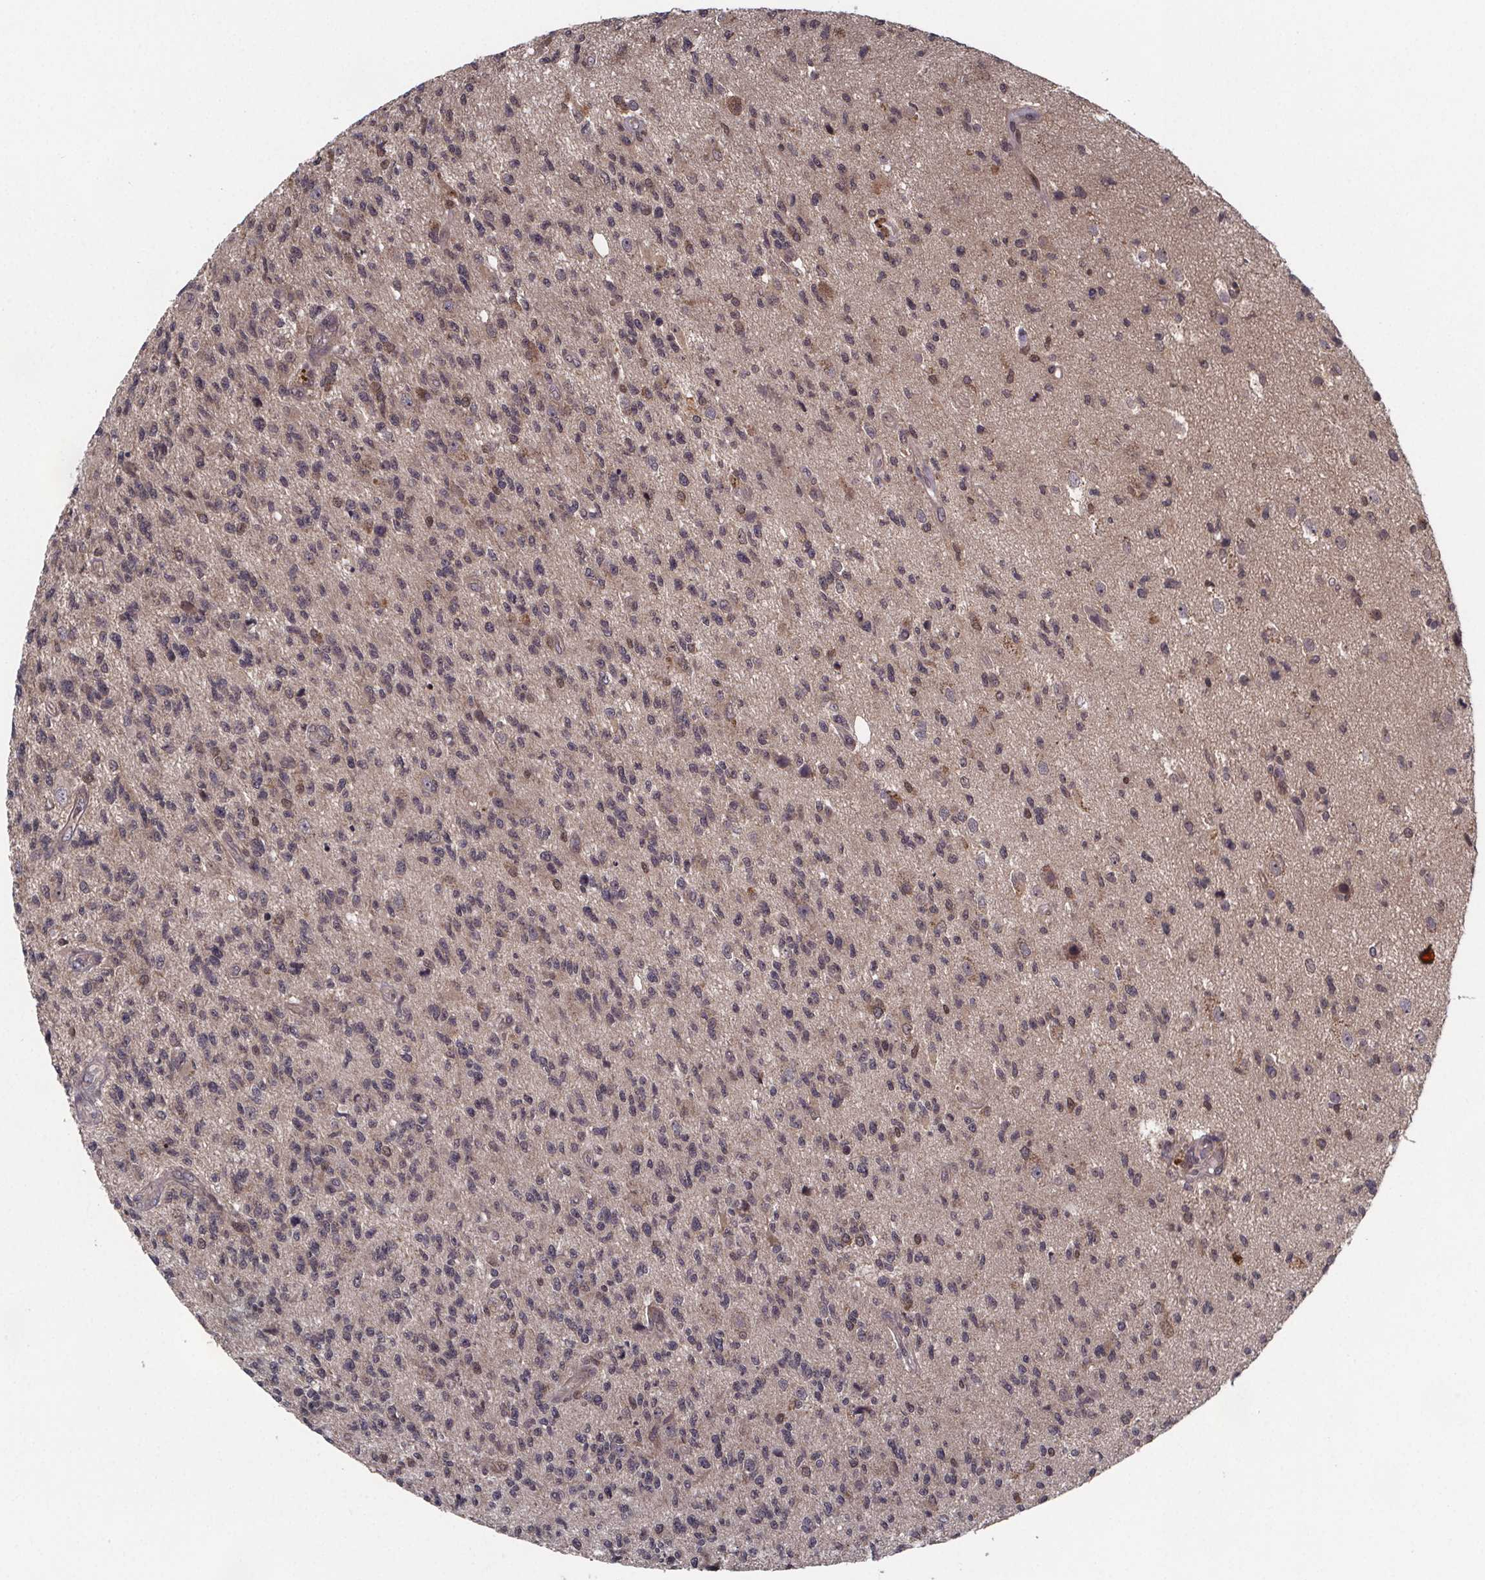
{"staining": {"intensity": "weak", "quantity": "<25%", "location": "nuclear"}, "tissue": "glioma", "cell_type": "Tumor cells", "image_type": "cancer", "snomed": [{"axis": "morphology", "description": "Glioma, malignant, High grade"}, {"axis": "topography", "description": "Brain"}], "caption": "Immunohistochemistry image of human high-grade glioma (malignant) stained for a protein (brown), which demonstrates no expression in tumor cells.", "gene": "FN3KRP", "patient": {"sex": "male", "age": 56}}